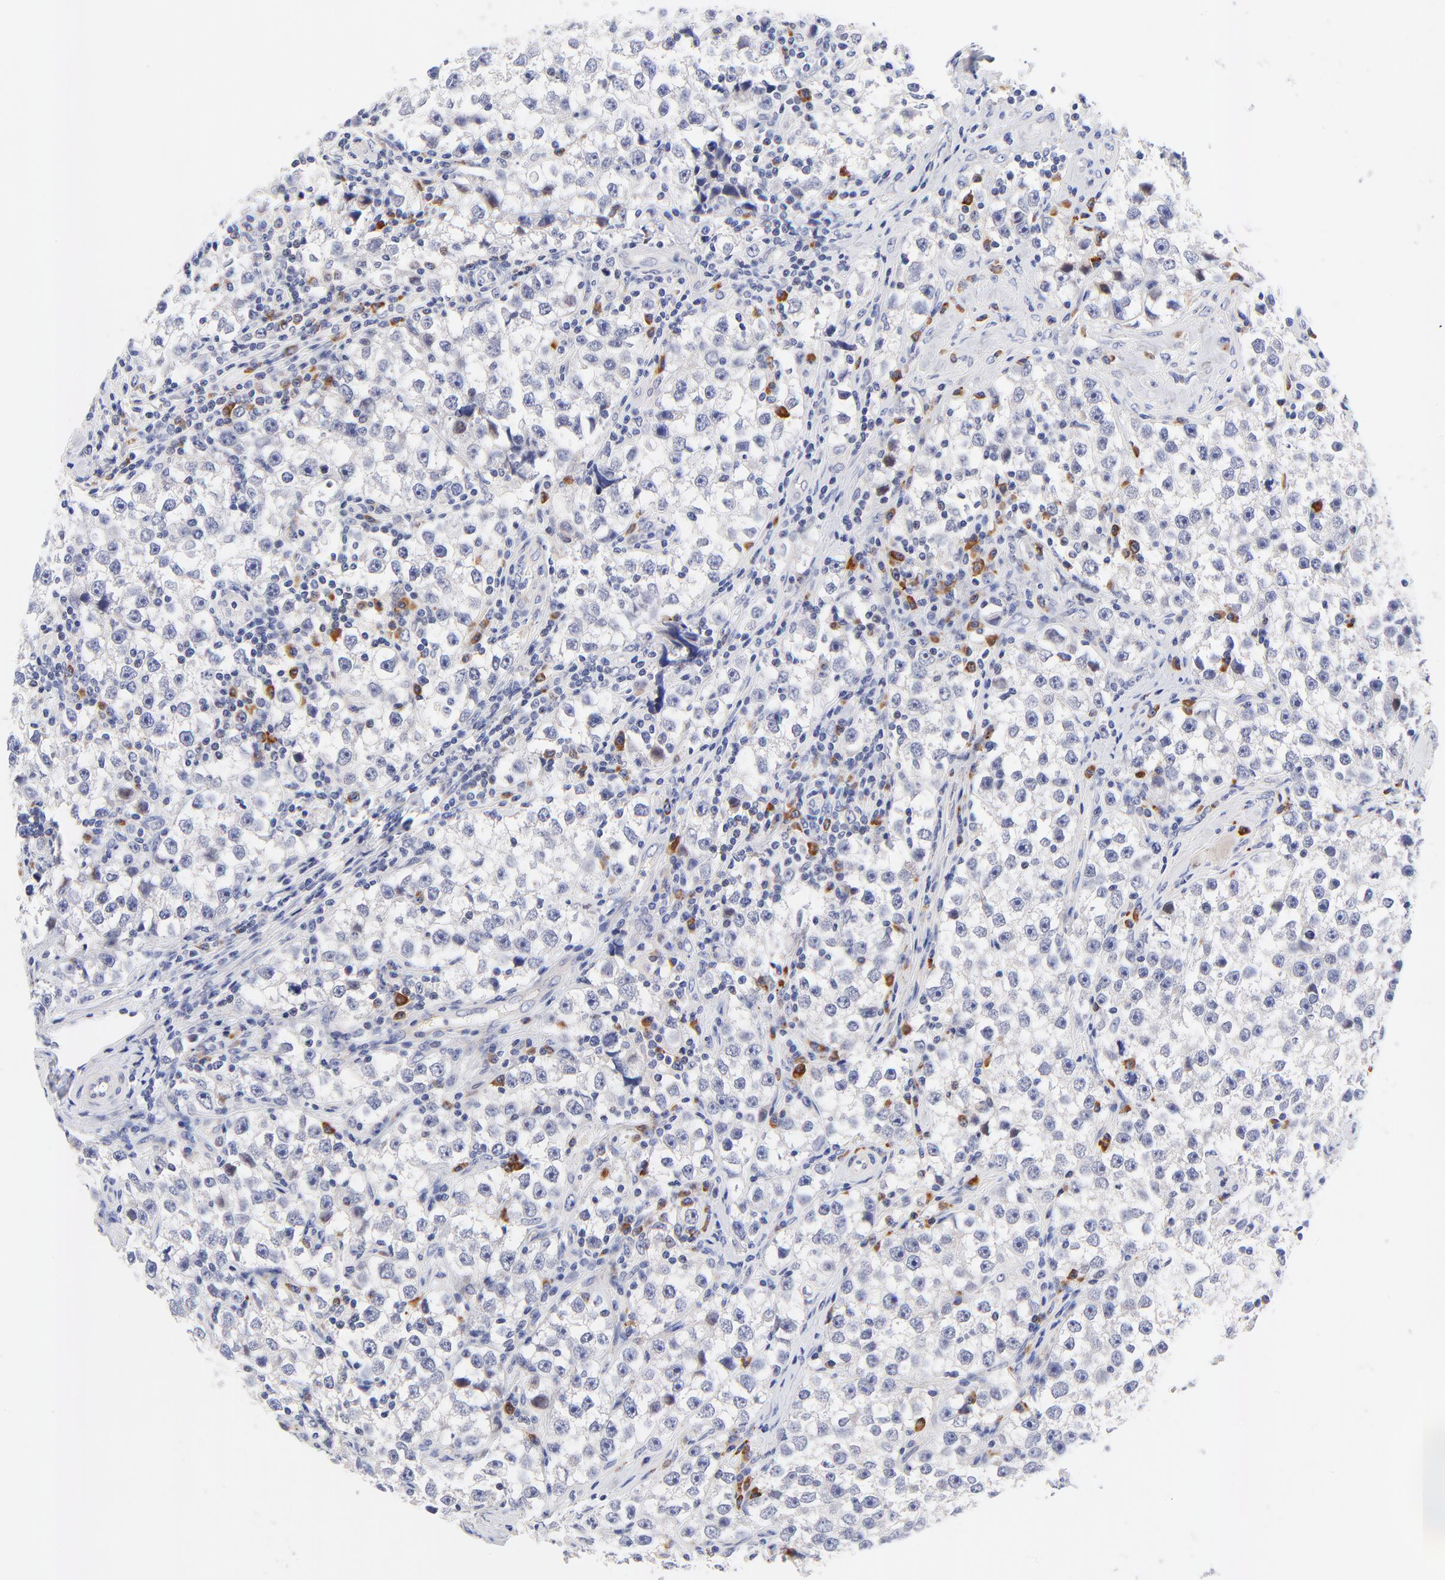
{"staining": {"intensity": "negative", "quantity": "none", "location": "none"}, "tissue": "testis cancer", "cell_type": "Tumor cells", "image_type": "cancer", "snomed": [{"axis": "morphology", "description": "Seminoma, NOS"}, {"axis": "topography", "description": "Testis"}], "caption": "Immunohistochemical staining of human testis cancer reveals no significant expression in tumor cells. Nuclei are stained in blue.", "gene": "AFF2", "patient": {"sex": "male", "age": 32}}